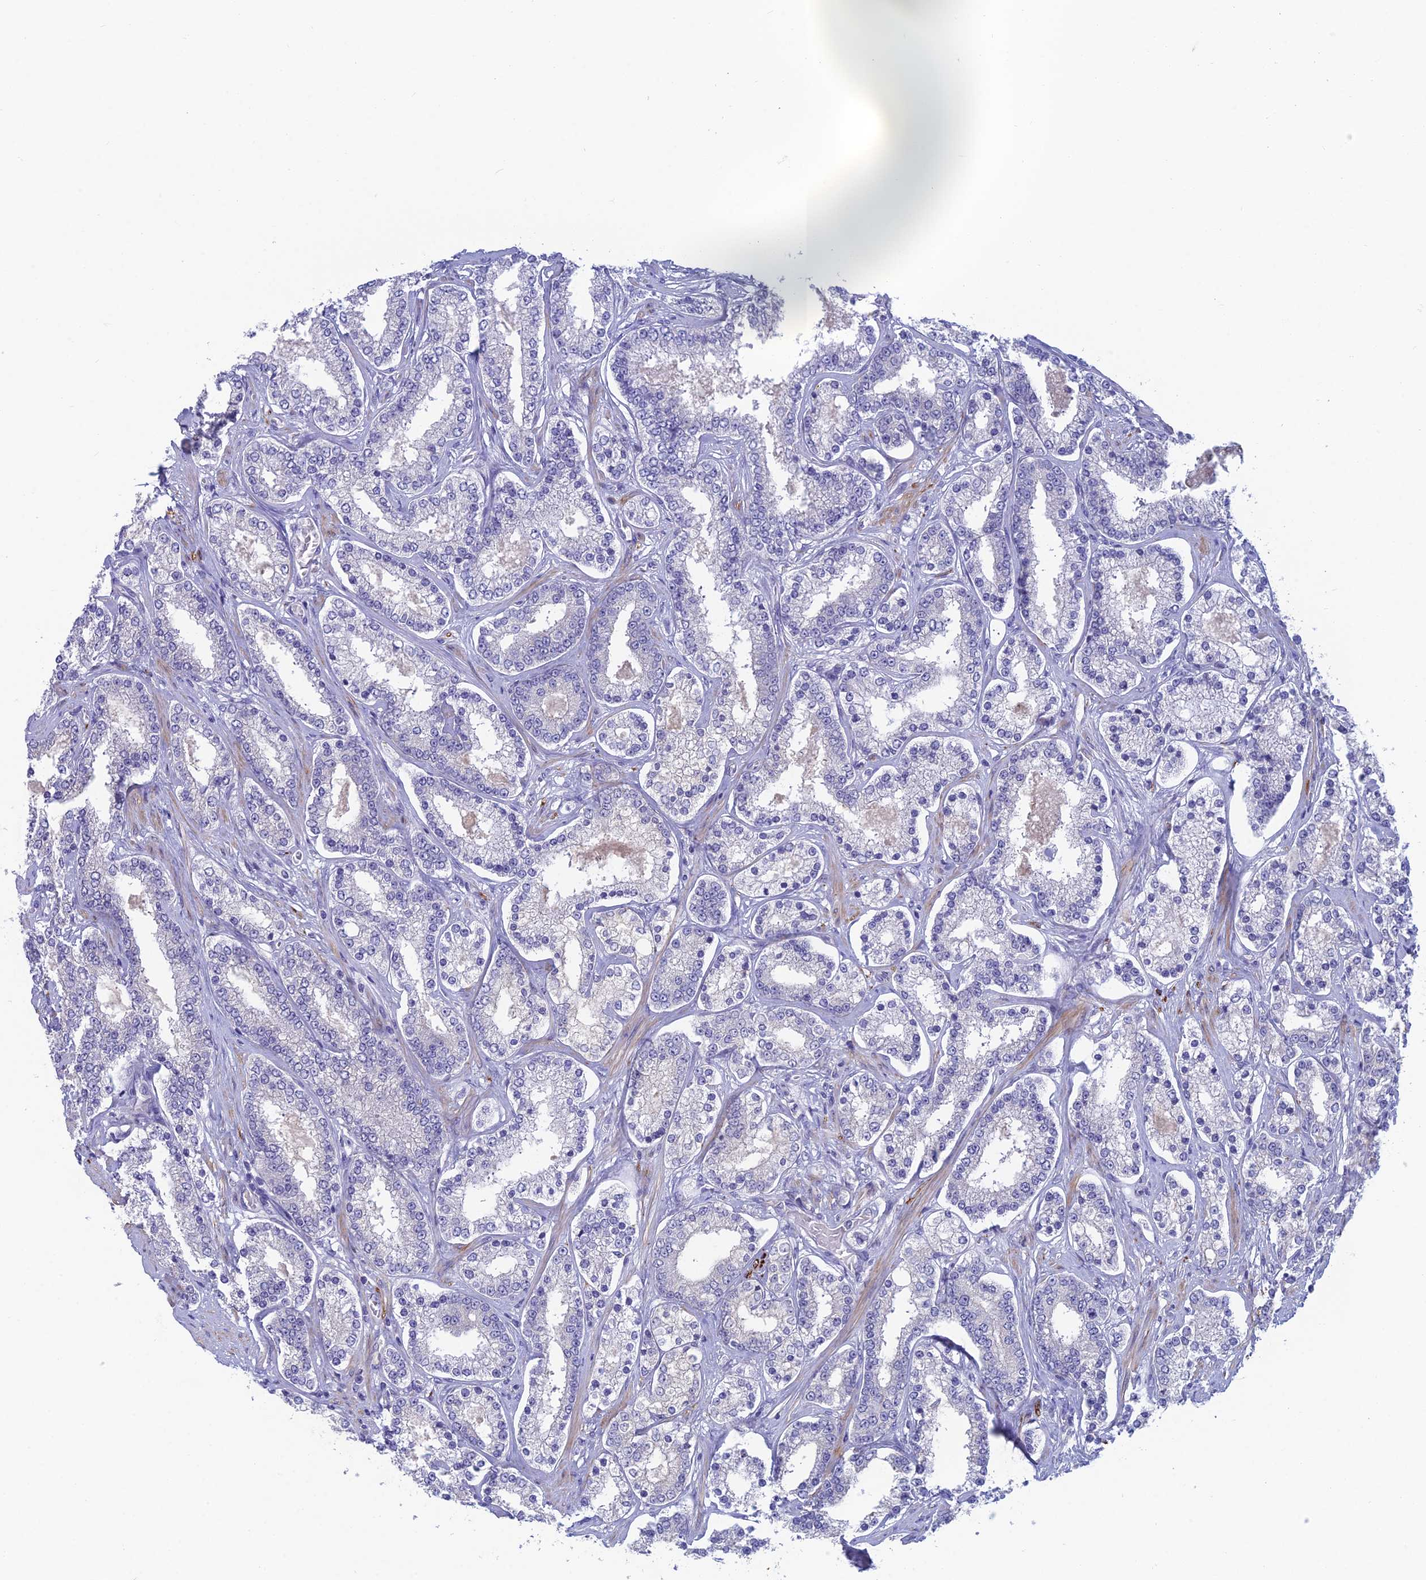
{"staining": {"intensity": "negative", "quantity": "none", "location": "none"}, "tissue": "prostate cancer", "cell_type": "Tumor cells", "image_type": "cancer", "snomed": [{"axis": "morphology", "description": "Normal tissue, NOS"}, {"axis": "morphology", "description": "Adenocarcinoma, High grade"}, {"axis": "topography", "description": "Prostate"}], "caption": "Tumor cells are negative for protein expression in human high-grade adenocarcinoma (prostate).", "gene": "XPO7", "patient": {"sex": "male", "age": 83}}